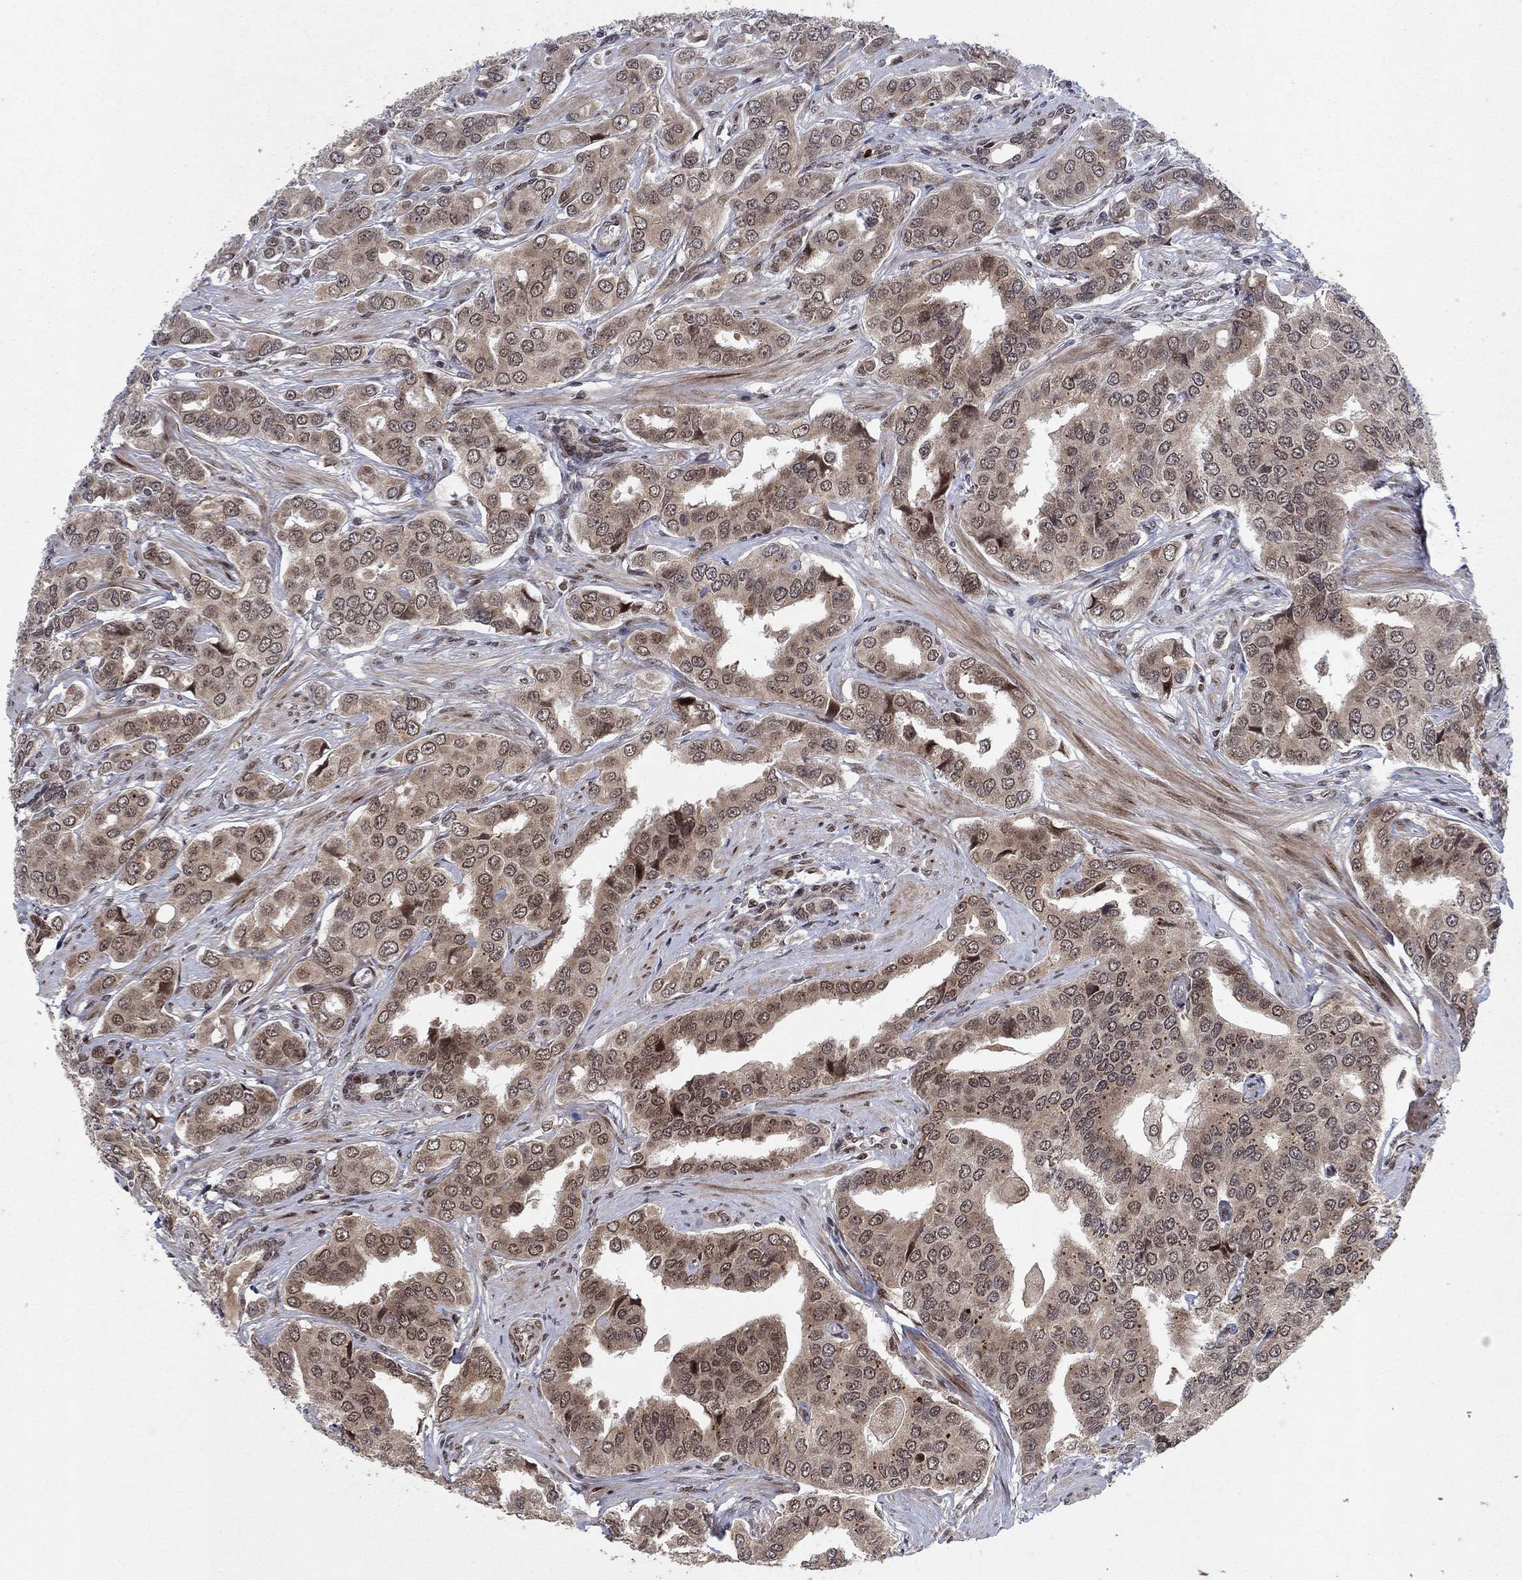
{"staining": {"intensity": "strong", "quantity": "<25%", "location": "nuclear"}, "tissue": "prostate cancer", "cell_type": "Tumor cells", "image_type": "cancer", "snomed": [{"axis": "morphology", "description": "Adenocarcinoma, NOS"}, {"axis": "topography", "description": "Prostate and seminal vesicle, NOS"}, {"axis": "topography", "description": "Prostate"}], "caption": "There is medium levels of strong nuclear expression in tumor cells of adenocarcinoma (prostate), as demonstrated by immunohistochemical staining (brown color).", "gene": "PRICKLE4", "patient": {"sex": "male", "age": 69}}